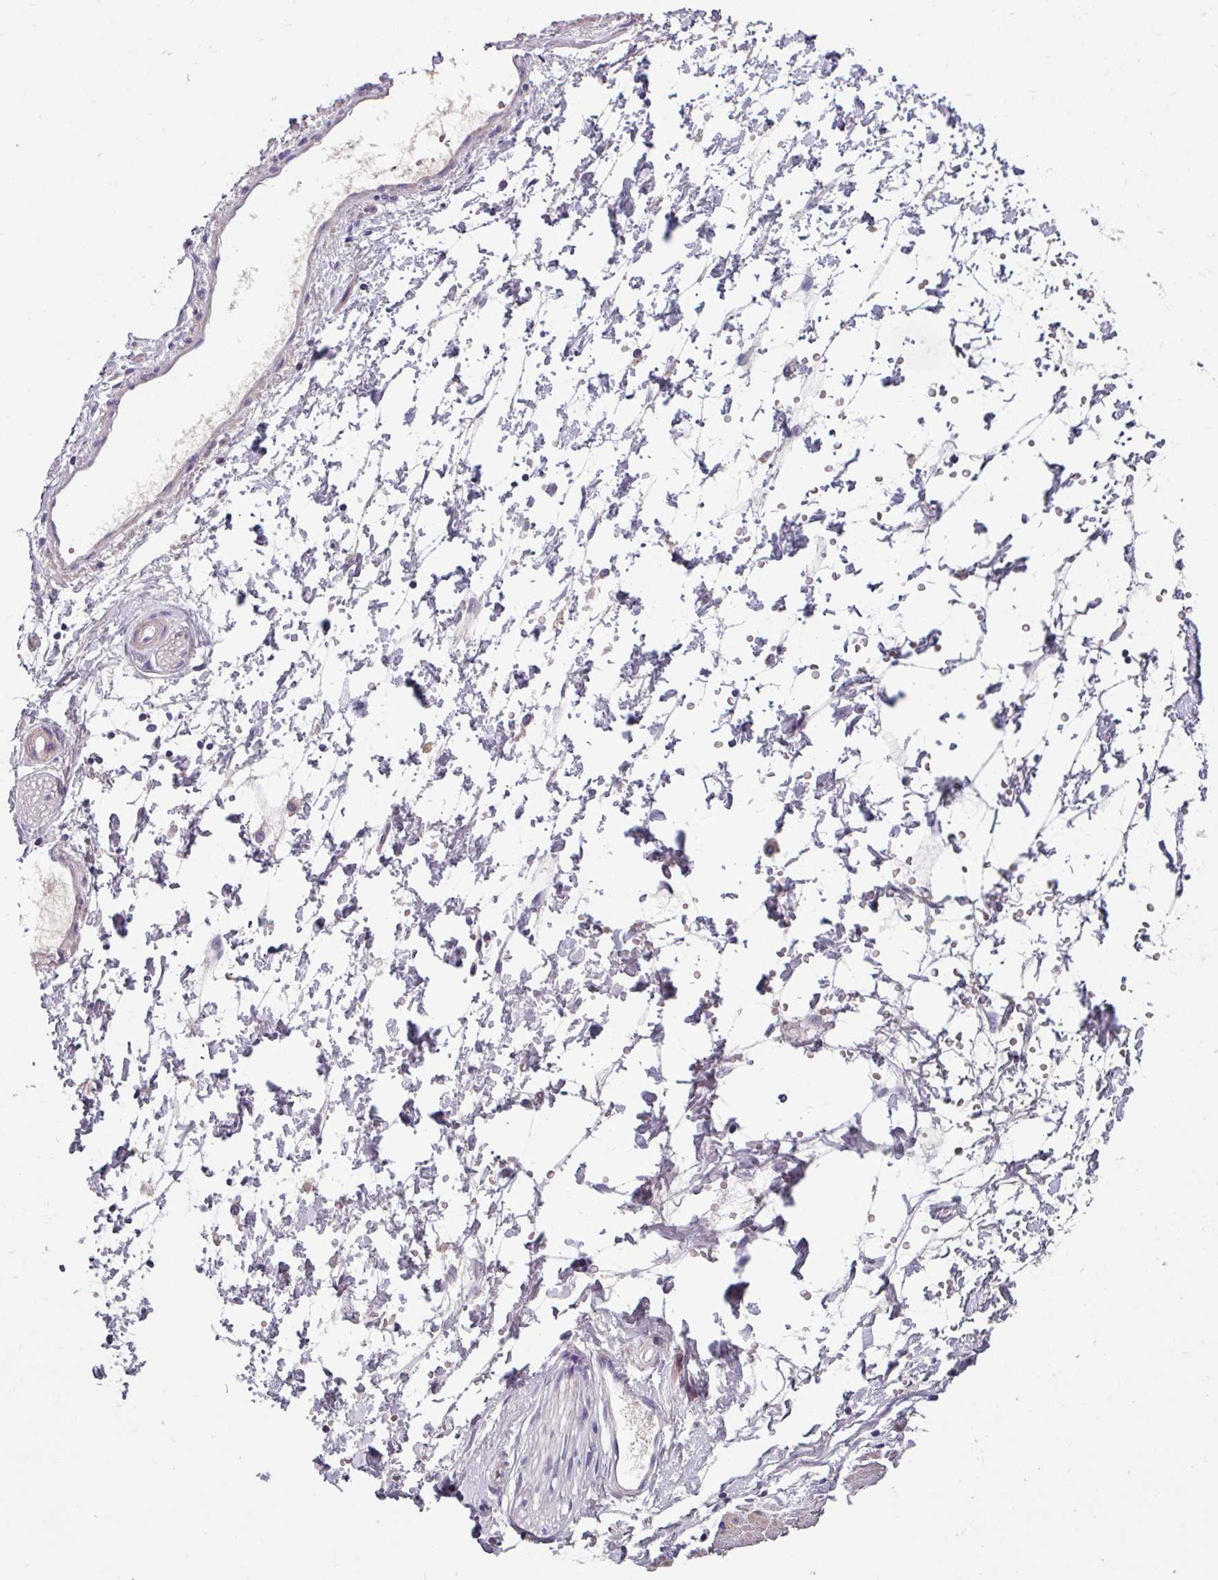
{"staining": {"intensity": "negative", "quantity": "none", "location": "none"}, "tissue": "adipose tissue", "cell_type": "Adipocytes", "image_type": "normal", "snomed": [{"axis": "morphology", "description": "Normal tissue, NOS"}, {"axis": "topography", "description": "Prostate"}, {"axis": "topography", "description": "Peripheral nerve tissue"}], "caption": "IHC micrograph of unremarkable human adipose tissue stained for a protein (brown), which shows no positivity in adipocytes.", "gene": "TMEM132A", "patient": {"sex": "male", "age": 55}}